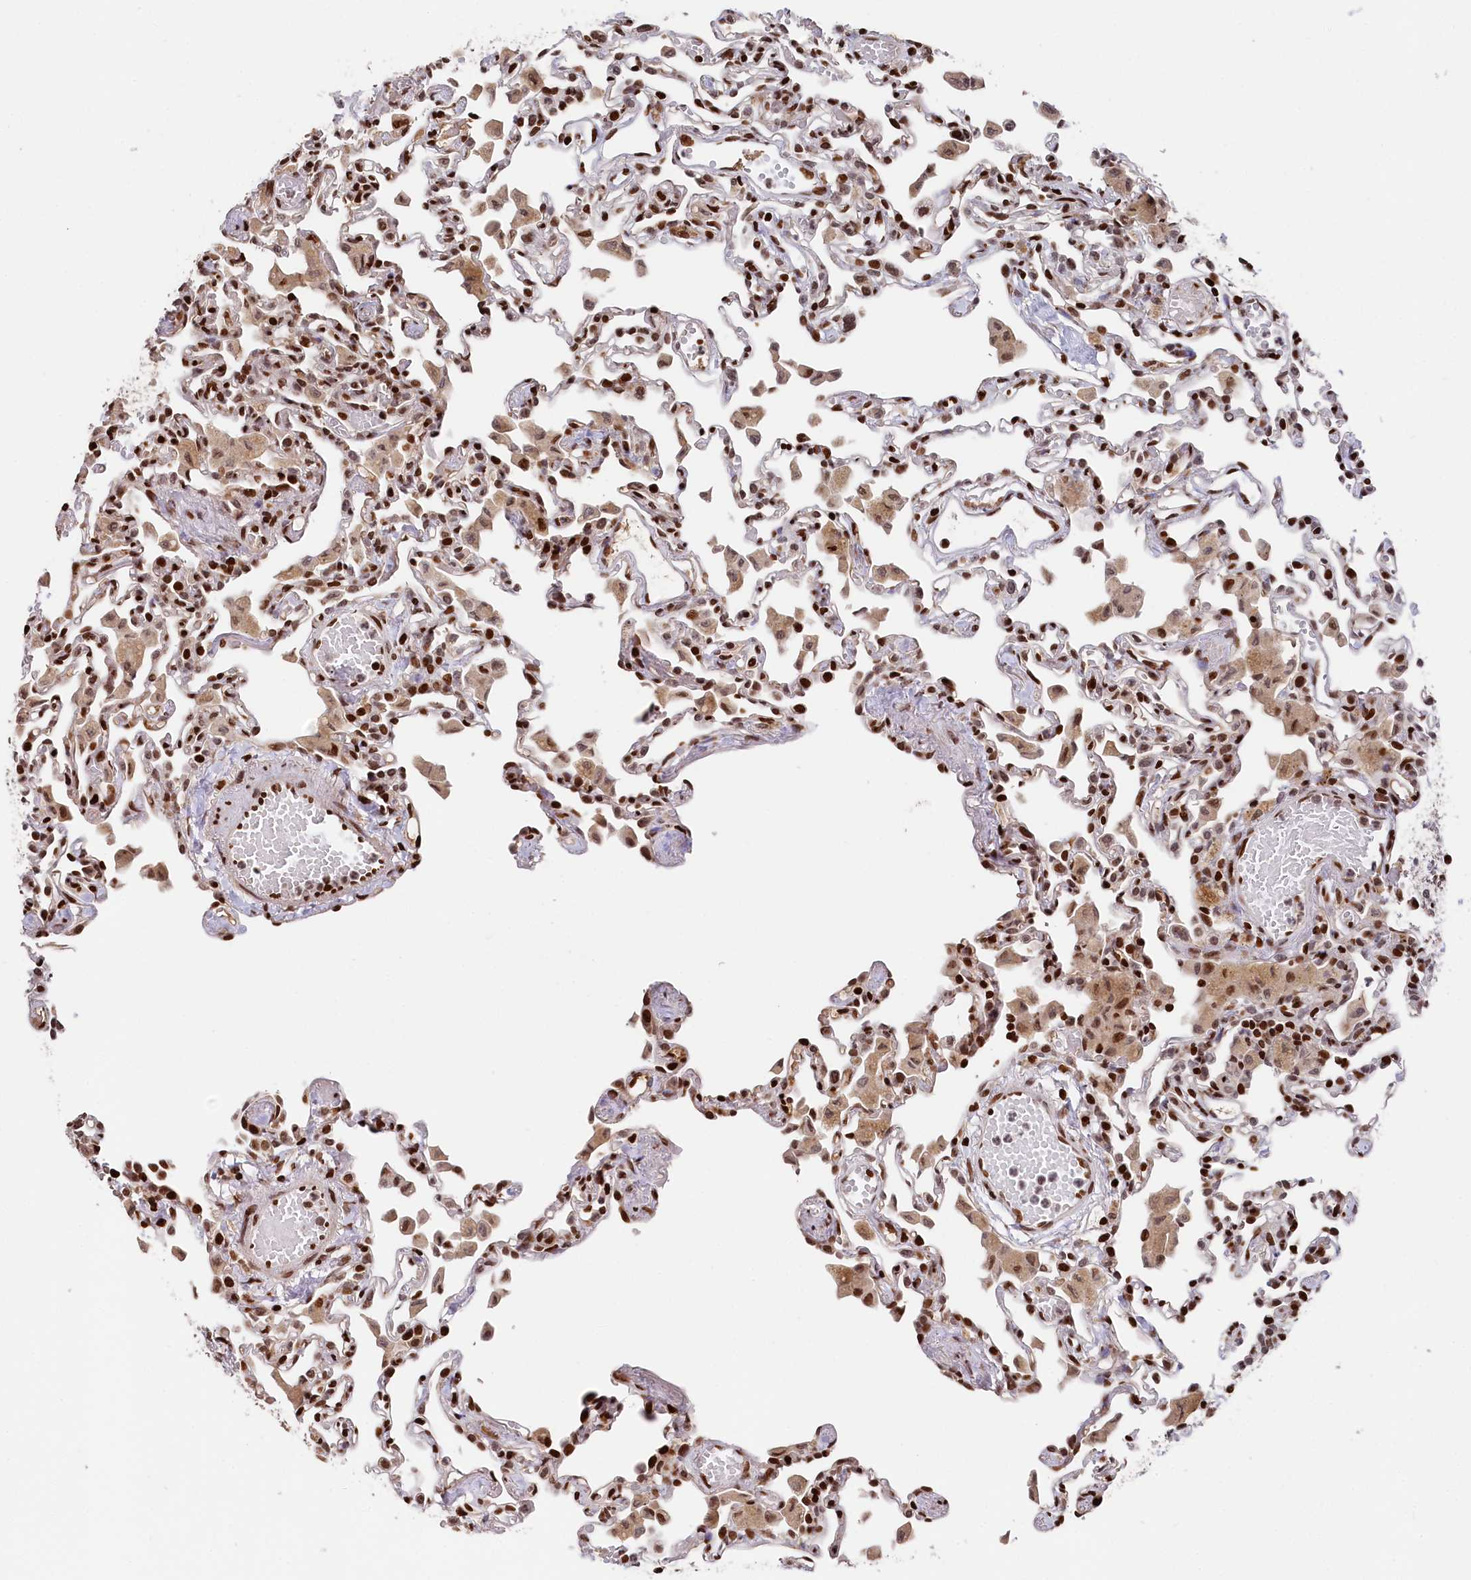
{"staining": {"intensity": "strong", "quantity": ">75%", "location": "nuclear"}, "tissue": "lung", "cell_type": "Alveolar cells", "image_type": "normal", "snomed": [{"axis": "morphology", "description": "Normal tissue, NOS"}, {"axis": "topography", "description": "Bronchus"}, {"axis": "topography", "description": "Lung"}], "caption": "This micrograph reveals normal lung stained with IHC to label a protein in brown. The nuclear of alveolar cells show strong positivity for the protein. Nuclei are counter-stained blue.", "gene": "MCF2L2", "patient": {"sex": "female", "age": 49}}